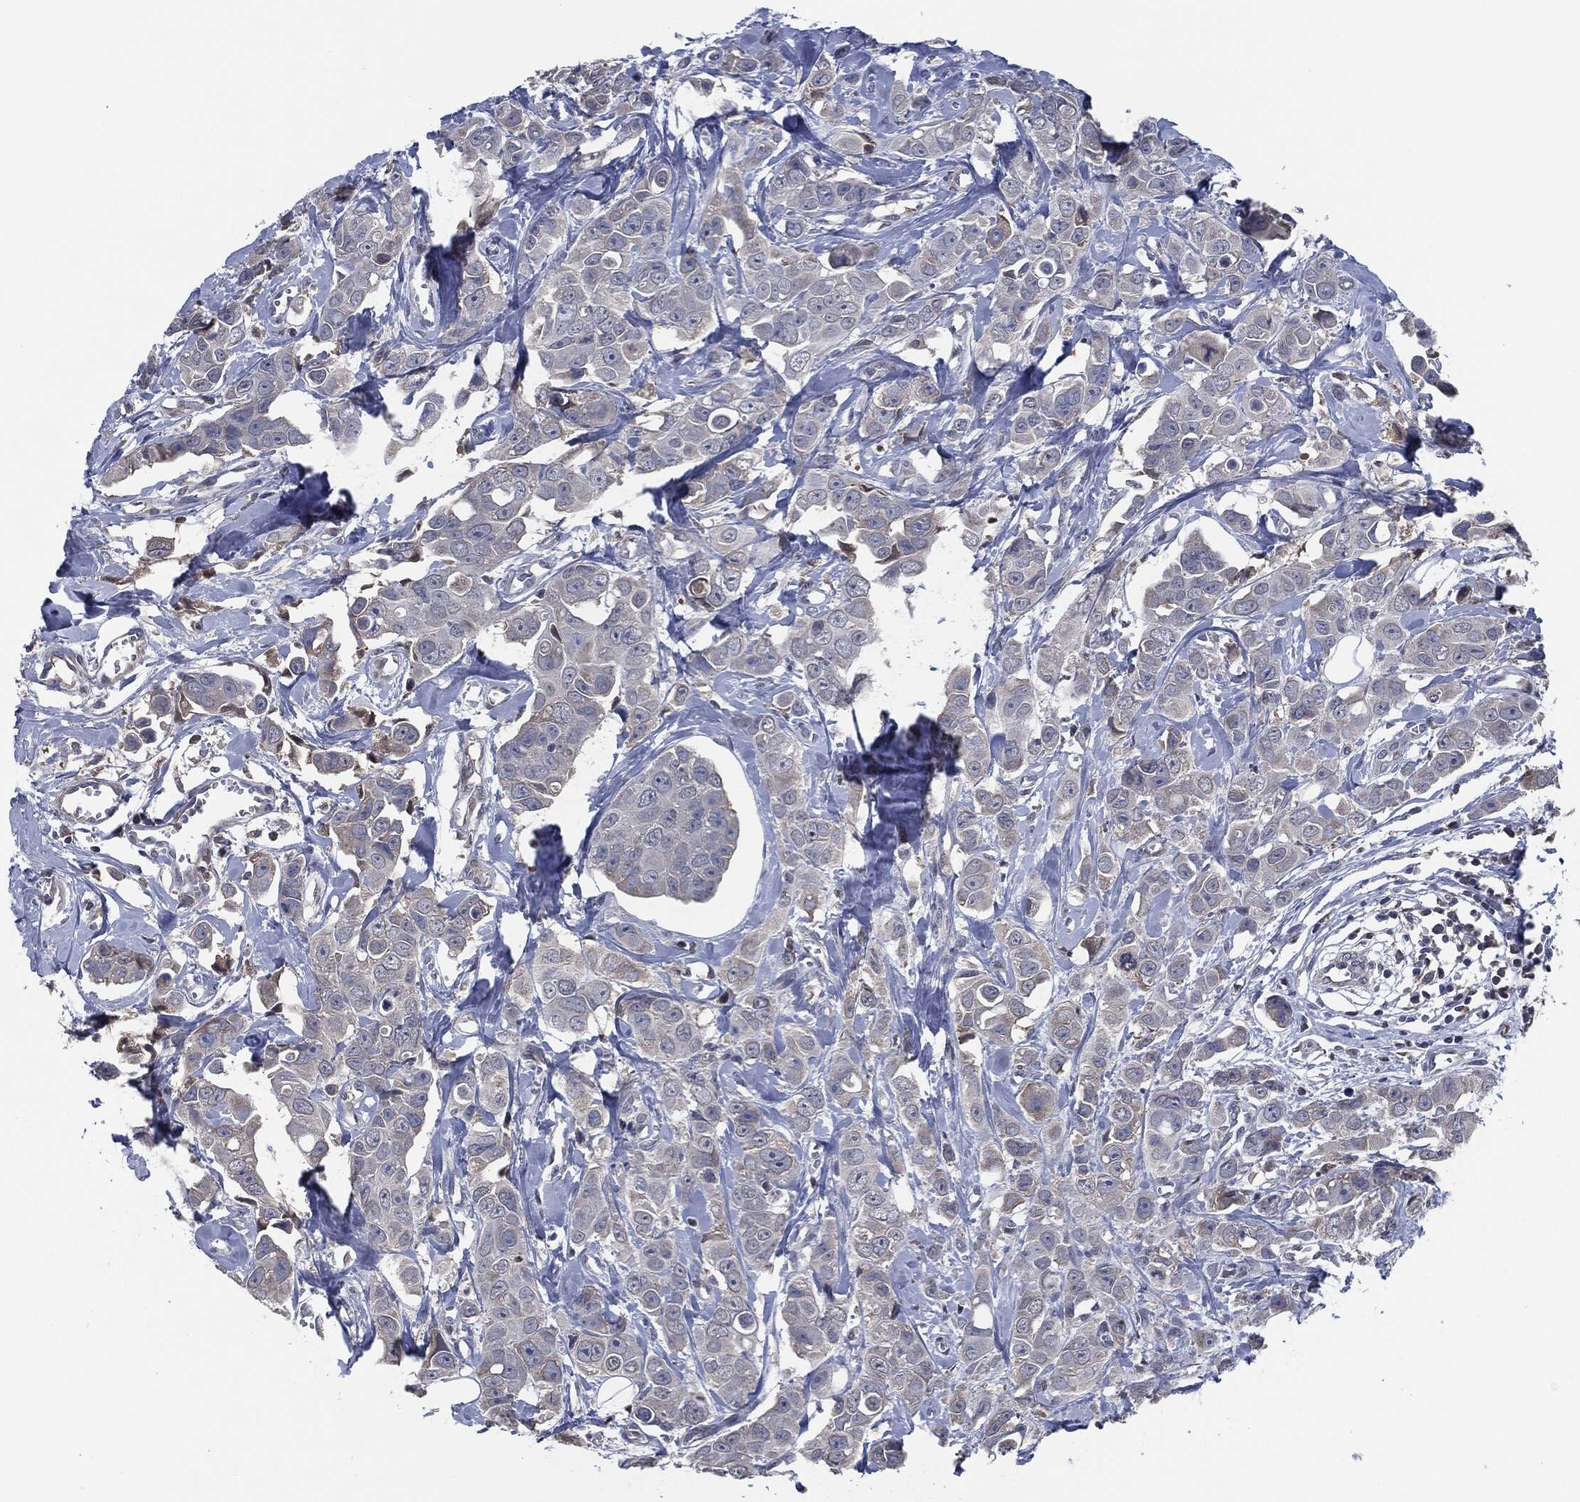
{"staining": {"intensity": "negative", "quantity": "none", "location": "none"}, "tissue": "breast cancer", "cell_type": "Tumor cells", "image_type": "cancer", "snomed": [{"axis": "morphology", "description": "Duct carcinoma"}, {"axis": "topography", "description": "Breast"}], "caption": "Histopathology image shows no significant protein expression in tumor cells of breast cancer (invasive ductal carcinoma). (Immunohistochemistry (ihc), brightfield microscopy, high magnification).", "gene": "IL2RG", "patient": {"sex": "female", "age": 35}}